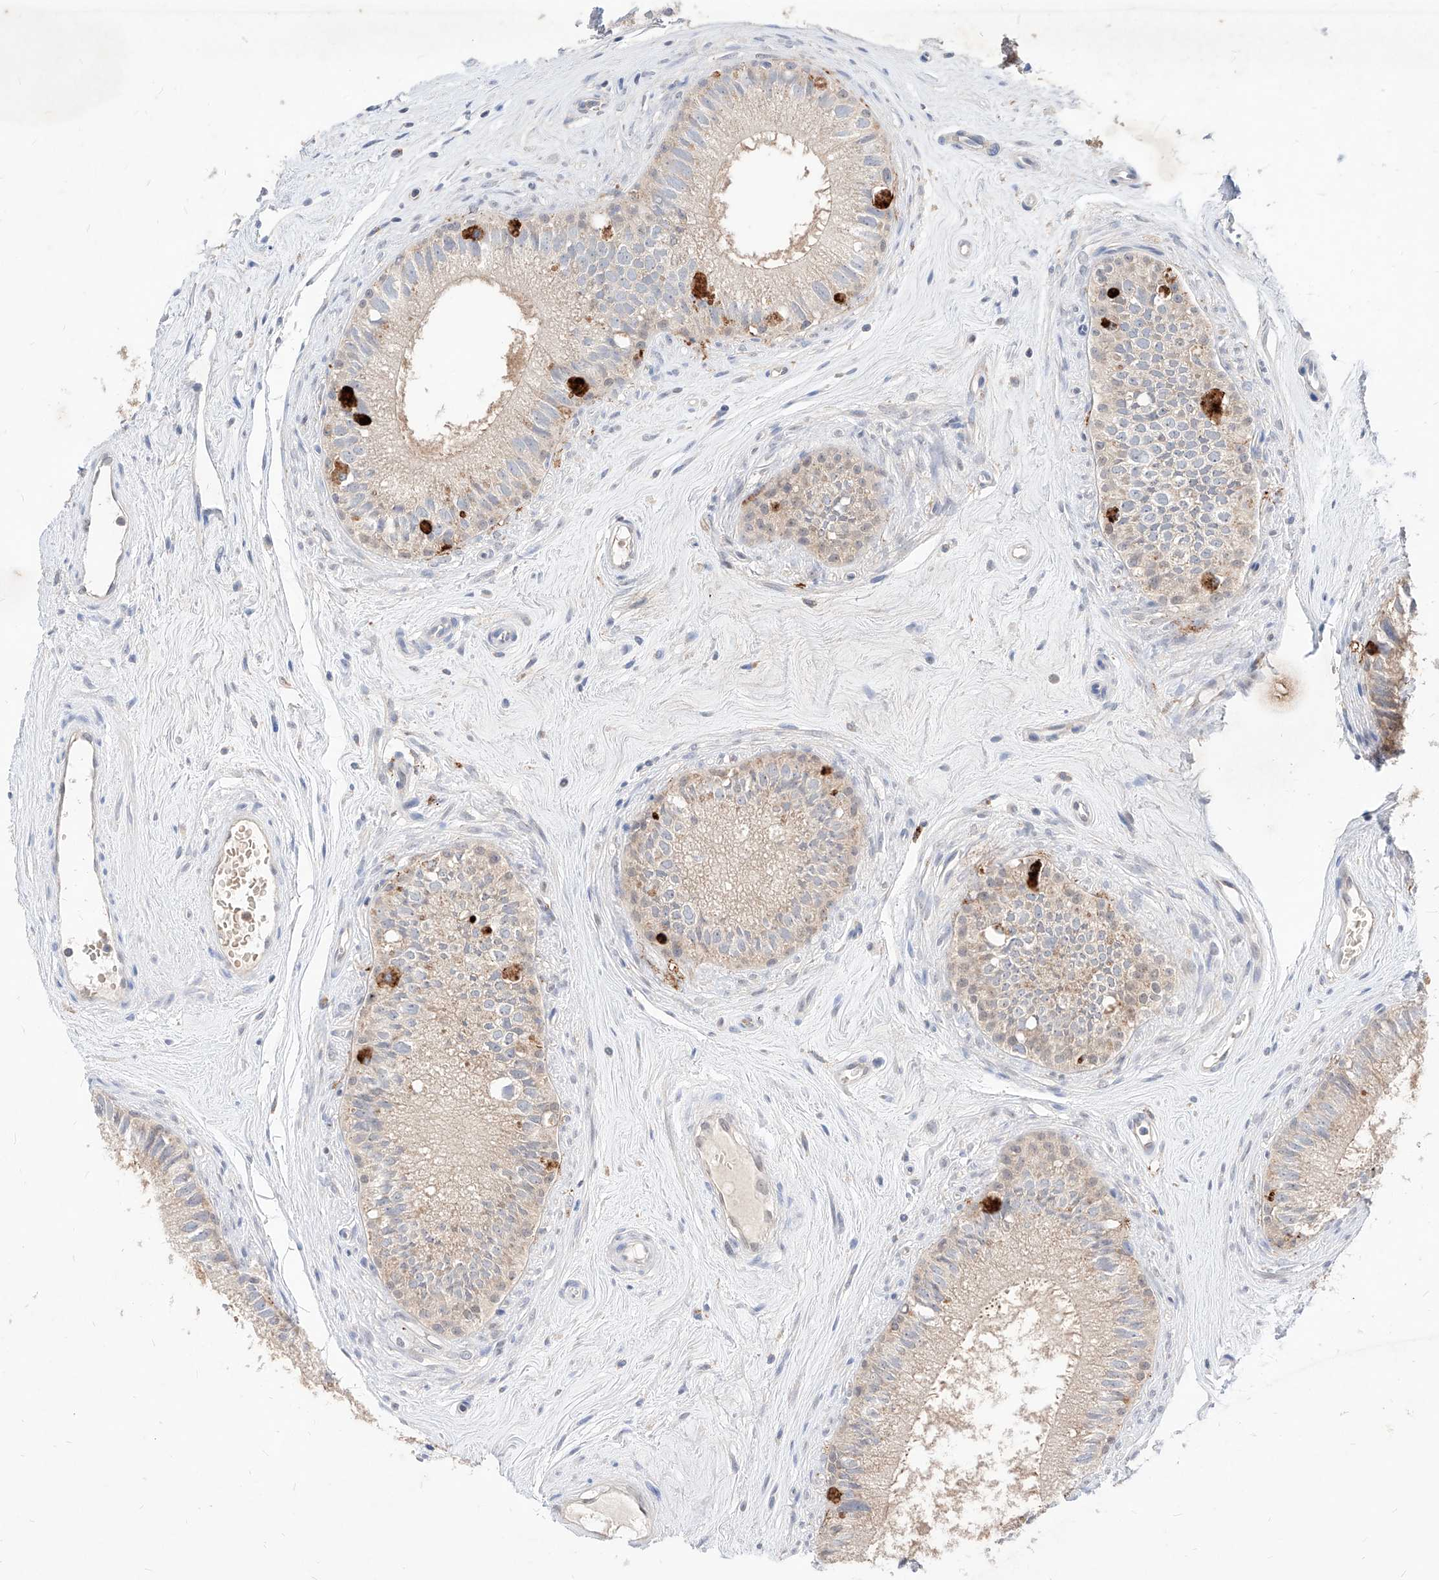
{"staining": {"intensity": "moderate", "quantity": "25%-75%", "location": "cytoplasmic/membranous"}, "tissue": "epididymis", "cell_type": "Glandular cells", "image_type": "normal", "snomed": [{"axis": "morphology", "description": "Normal tissue, NOS"}, {"axis": "topography", "description": "Epididymis"}], "caption": "DAB immunohistochemical staining of unremarkable human epididymis exhibits moderate cytoplasmic/membranous protein expression in approximately 25%-75% of glandular cells. The protein of interest is shown in brown color, while the nuclei are stained blue.", "gene": "TSNAX", "patient": {"sex": "male", "age": 71}}